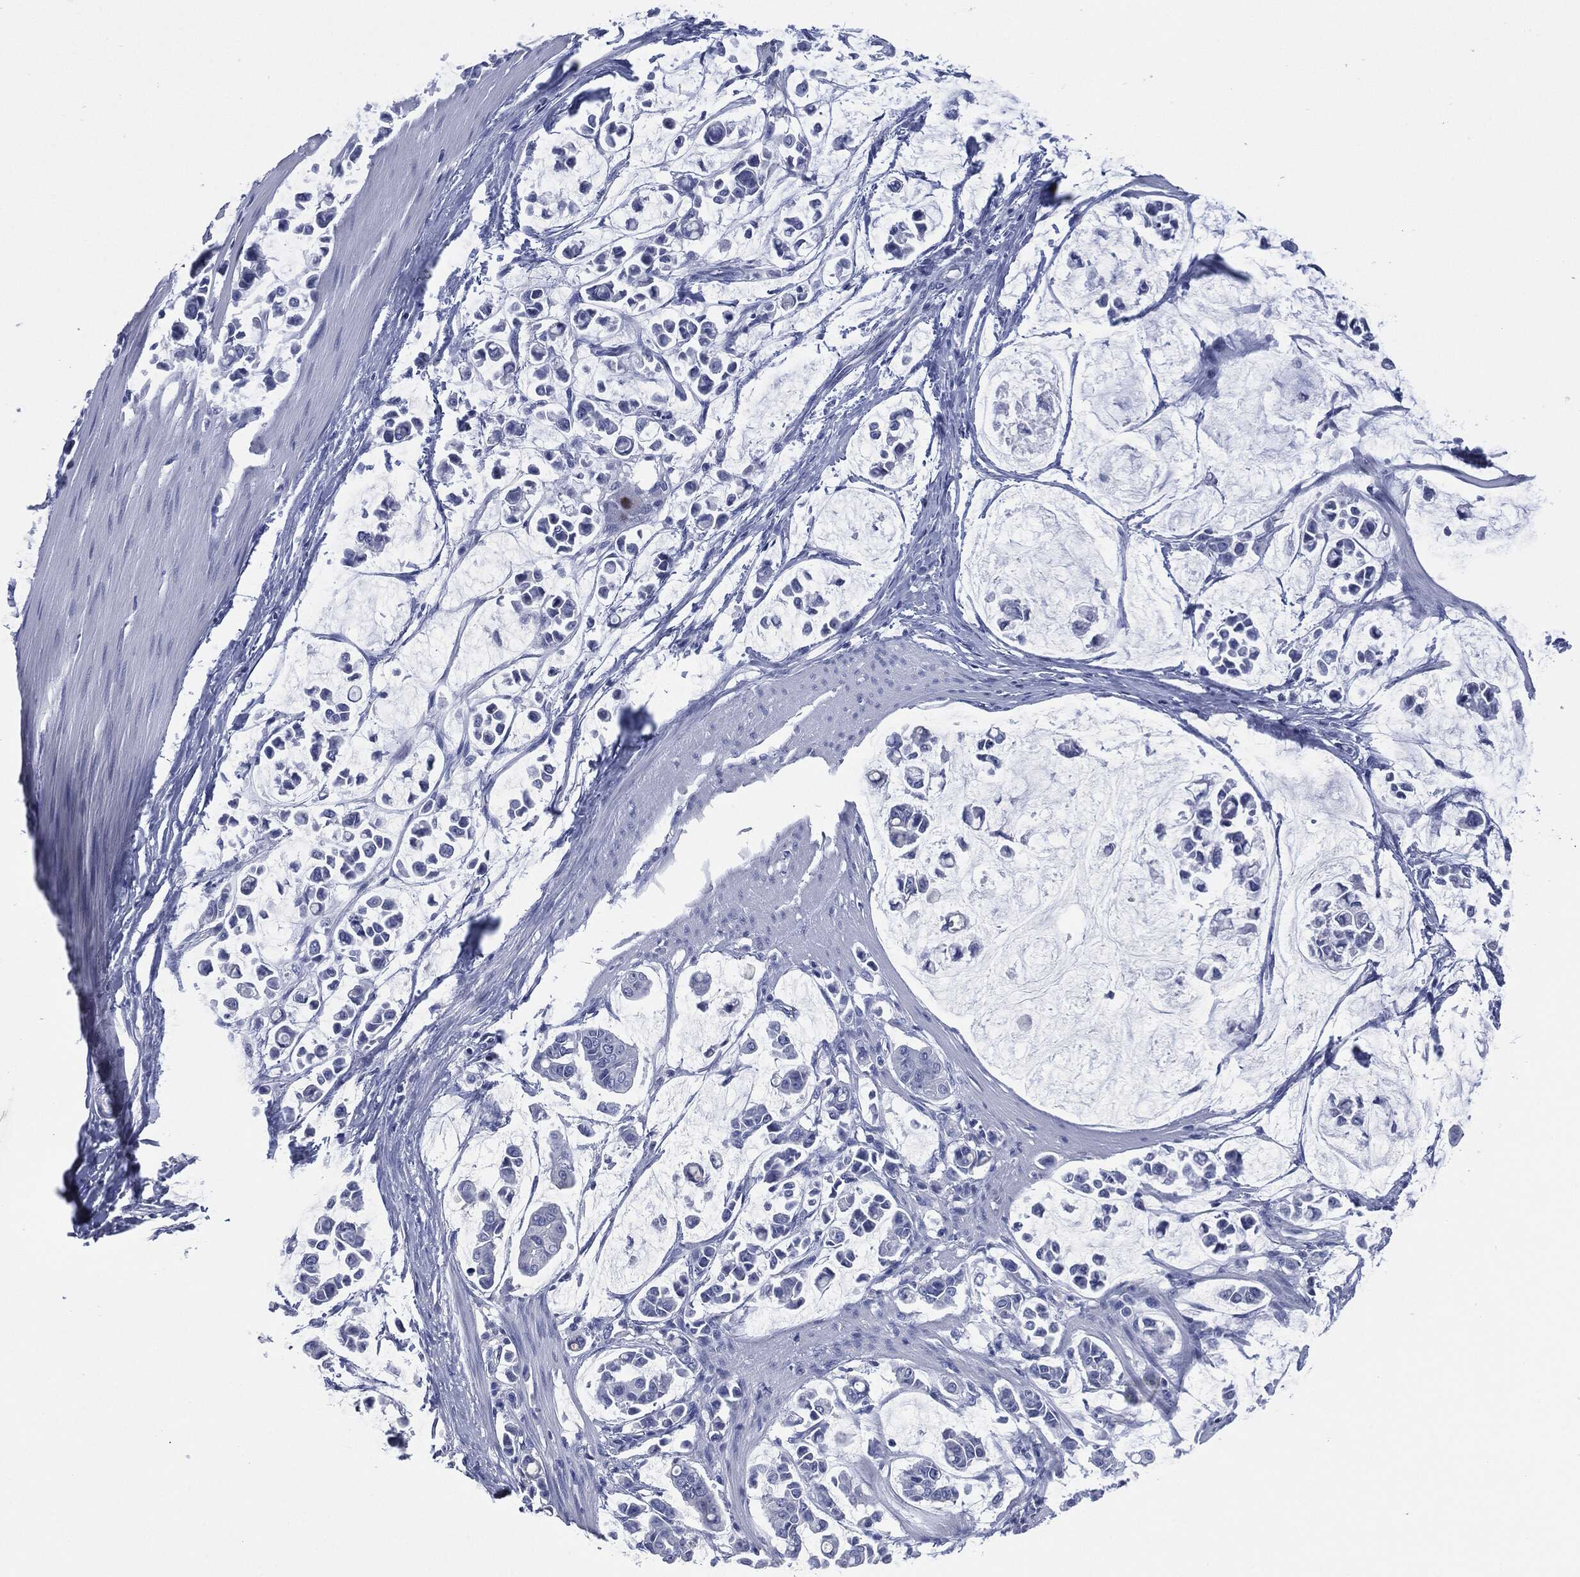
{"staining": {"intensity": "negative", "quantity": "none", "location": "none"}, "tissue": "stomach cancer", "cell_type": "Tumor cells", "image_type": "cancer", "snomed": [{"axis": "morphology", "description": "Adenocarcinoma, NOS"}, {"axis": "topography", "description": "Stomach"}], "caption": "Micrograph shows no protein expression in tumor cells of stomach adenocarcinoma tissue.", "gene": "MUC16", "patient": {"sex": "male", "age": 82}}